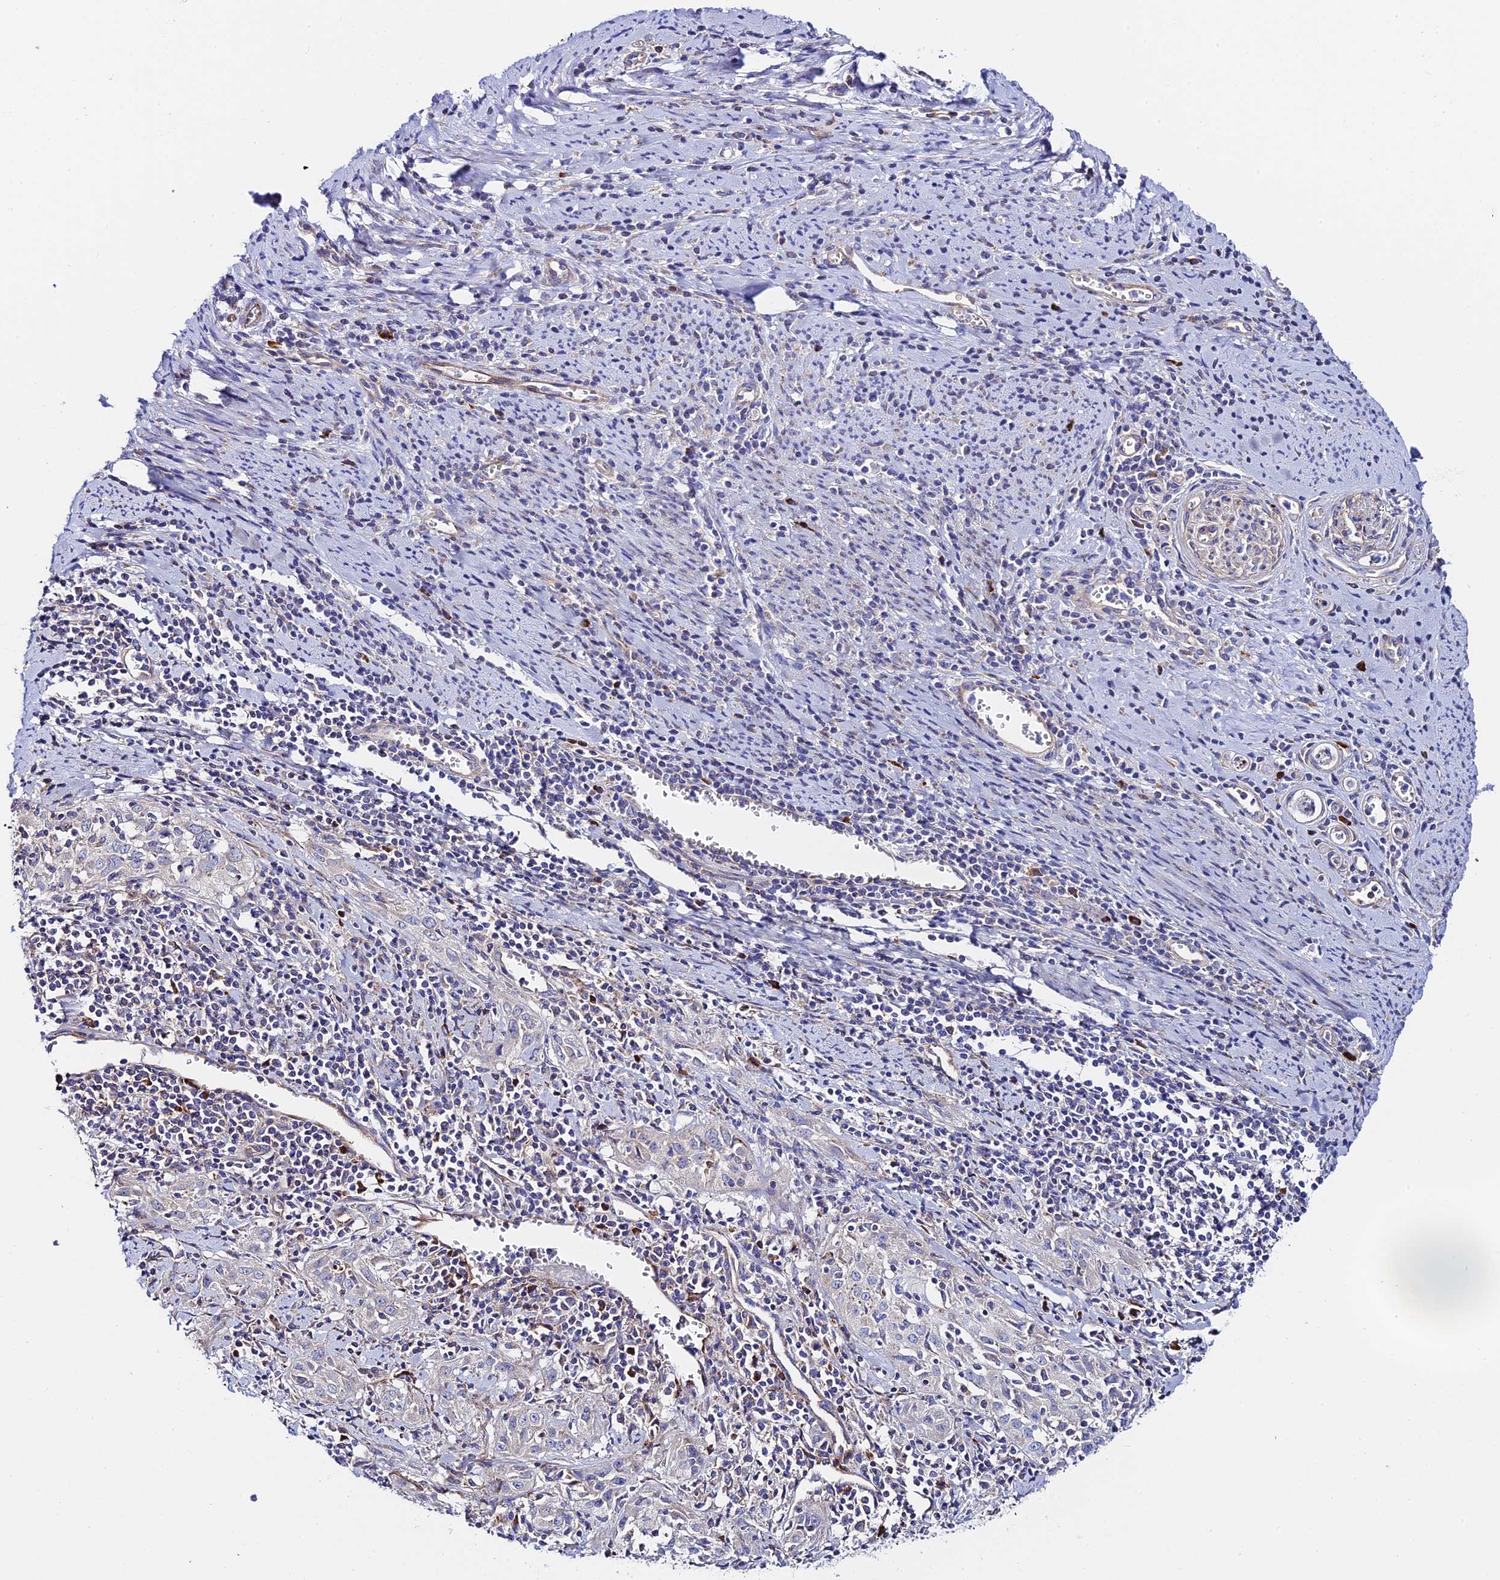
{"staining": {"intensity": "negative", "quantity": "none", "location": "none"}, "tissue": "cervical cancer", "cell_type": "Tumor cells", "image_type": "cancer", "snomed": [{"axis": "morphology", "description": "Squamous cell carcinoma, NOS"}, {"axis": "topography", "description": "Cervix"}], "caption": "Human cervical cancer stained for a protein using immunohistochemistry (IHC) exhibits no expression in tumor cells.", "gene": "VPS13C", "patient": {"sex": "female", "age": 57}}